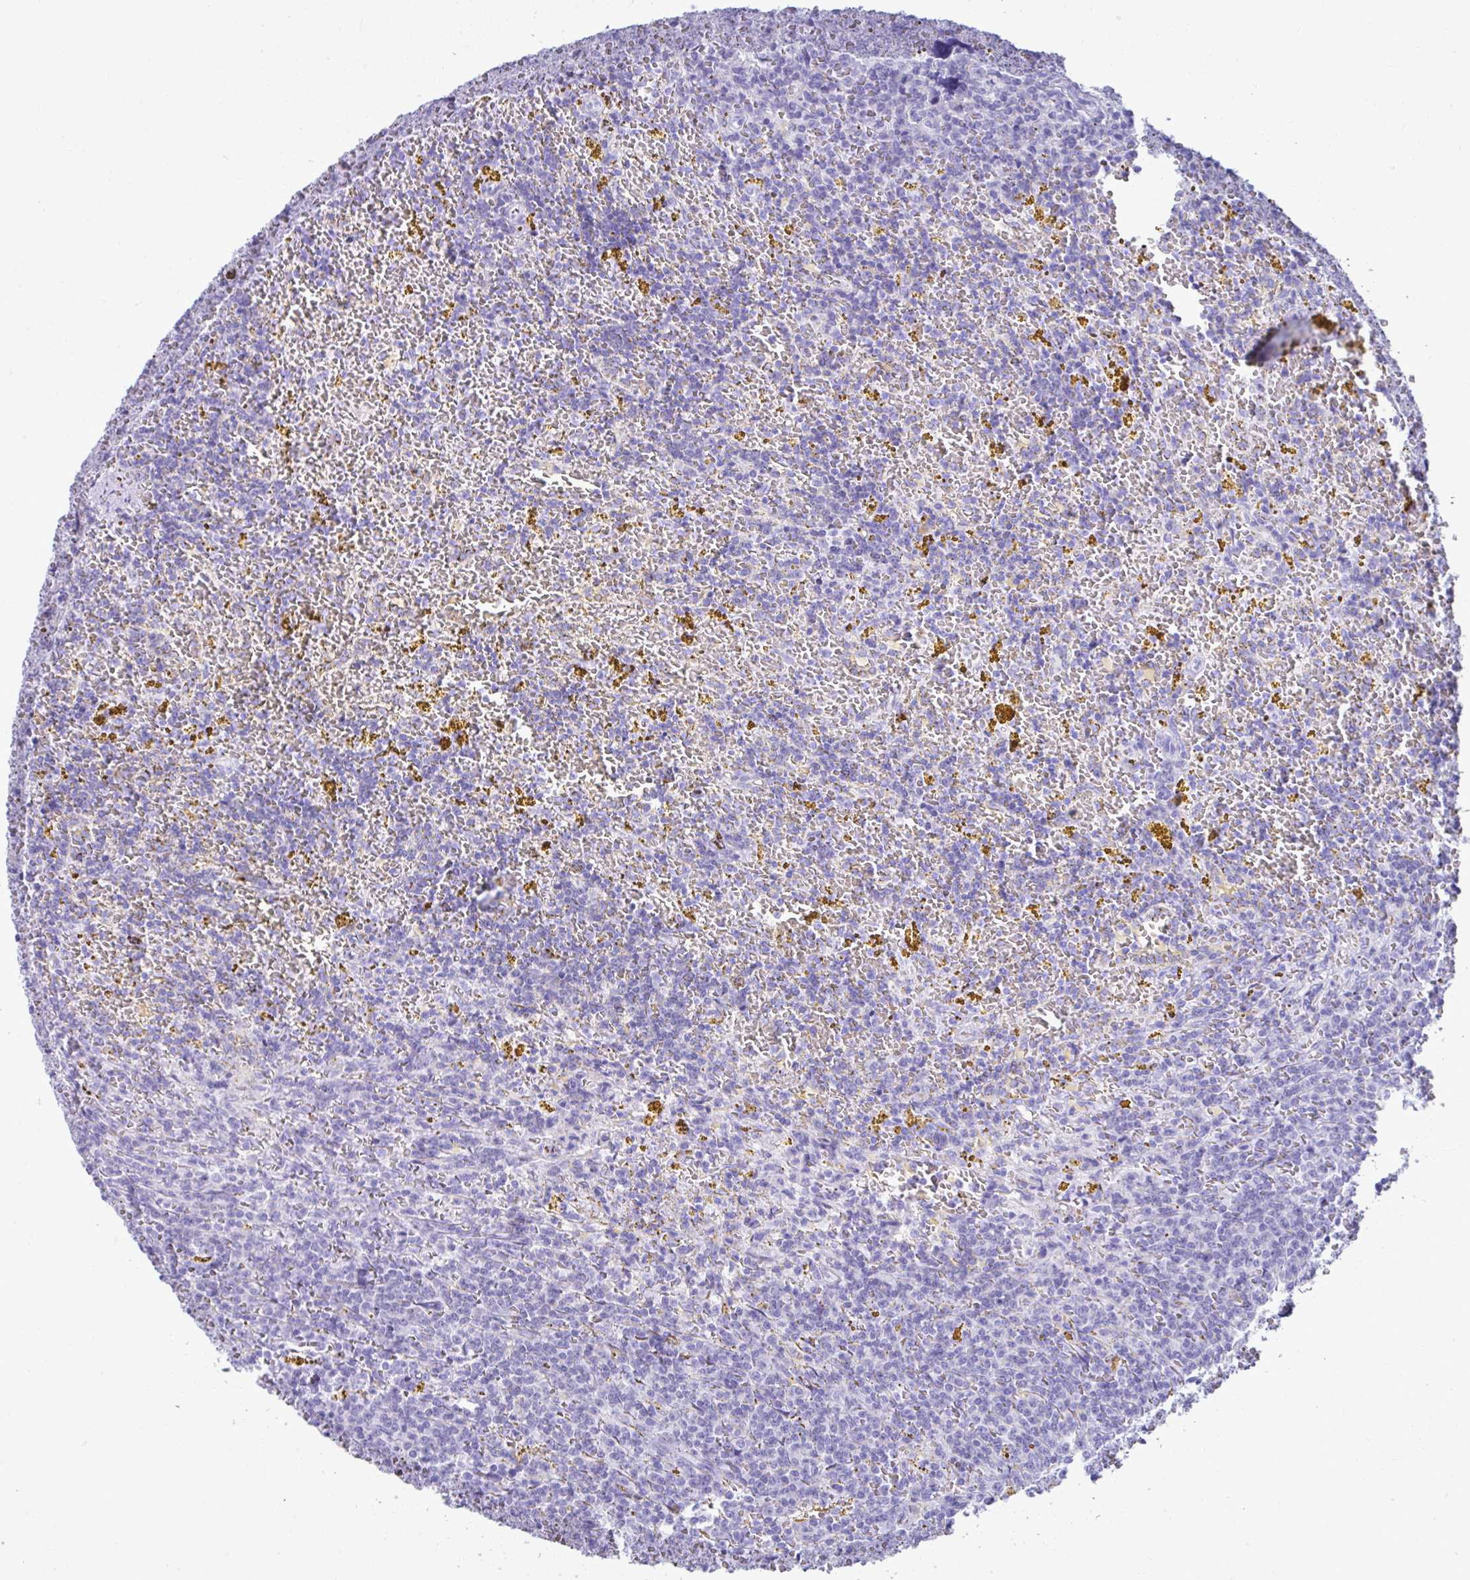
{"staining": {"intensity": "negative", "quantity": "none", "location": "none"}, "tissue": "lymphoma", "cell_type": "Tumor cells", "image_type": "cancer", "snomed": [{"axis": "morphology", "description": "Malignant lymphoma, non-Hodgkin's type, Low grade"}, {"axis": "topography", "description": "Spleen"}, {"axis": "topography", "description": "Lymph node"}], "caption": "Photomicrograph shows no protein expression in tumor cells of lymphoma tissue.", "gene": "PSCA", "patient": {"sex": "female", "age": 66}}